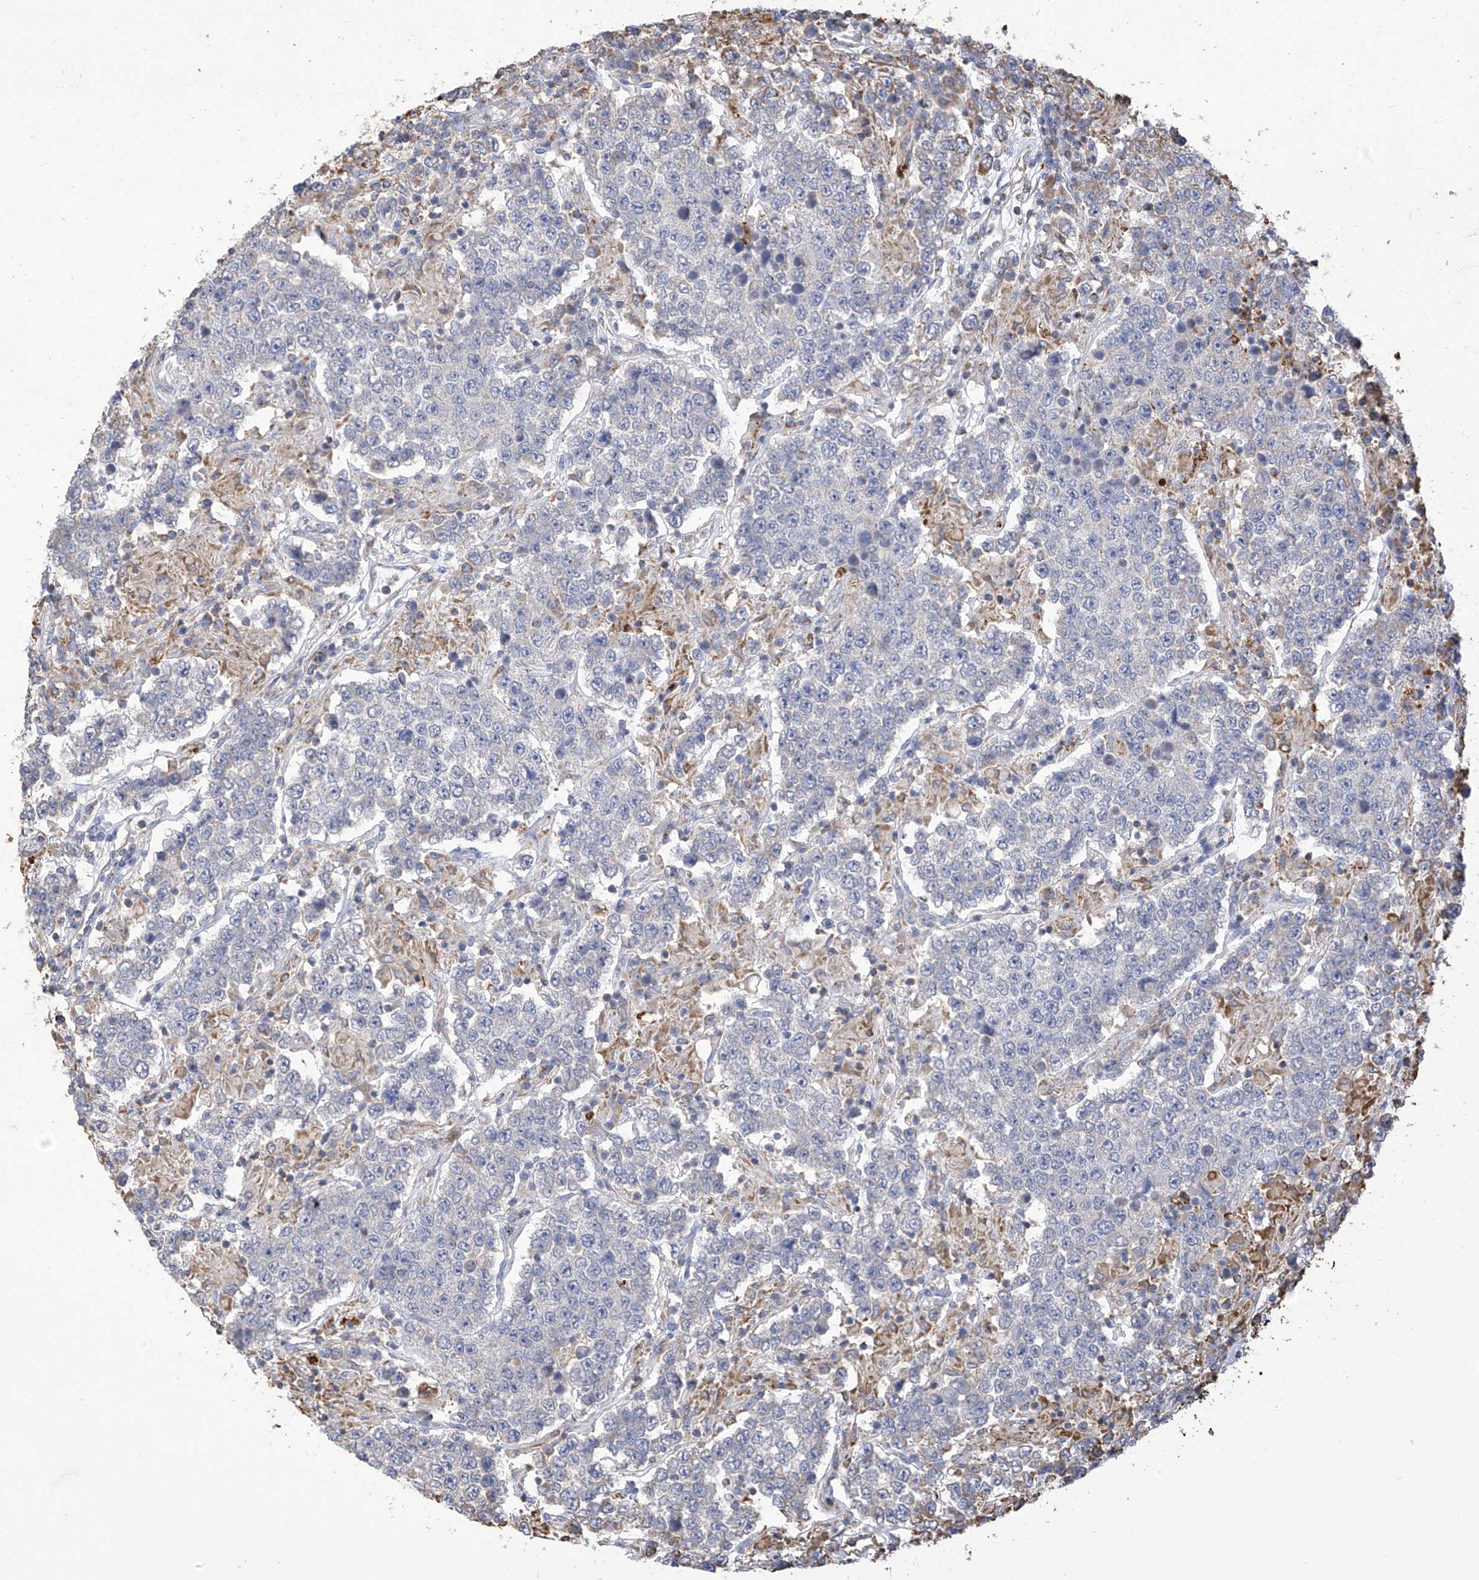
{"staining": {"intensity": "negative", "quantity": "none", "location": "none"}, "tissue": "testis cancer", "cell_type": "Tumor cells", "image_type": "cancer", "snomed": [{"axis": "morphology", "description": "Normal tissue, NOS"}, {"axis": "morphology", "description": "Urothelial carcinoma, High grade"}, {"axis": "morphology", "description": "Seminoma, NOS"}, {"axis": "morphology", "description": "Carcinoma, Embryonal, NOS"}, {"axis": "topography", "description": "Urinary bladder"}, {"axis": "topography", "description": "Testis"}], "caption": "Histopathology image shows no significant protein staining in tumor cells of testis urothelial carcinoma (high-grade). Nuclei are stained in blue.", "gene": "OGT", "patient": {"sex": "male", "age": 41}}